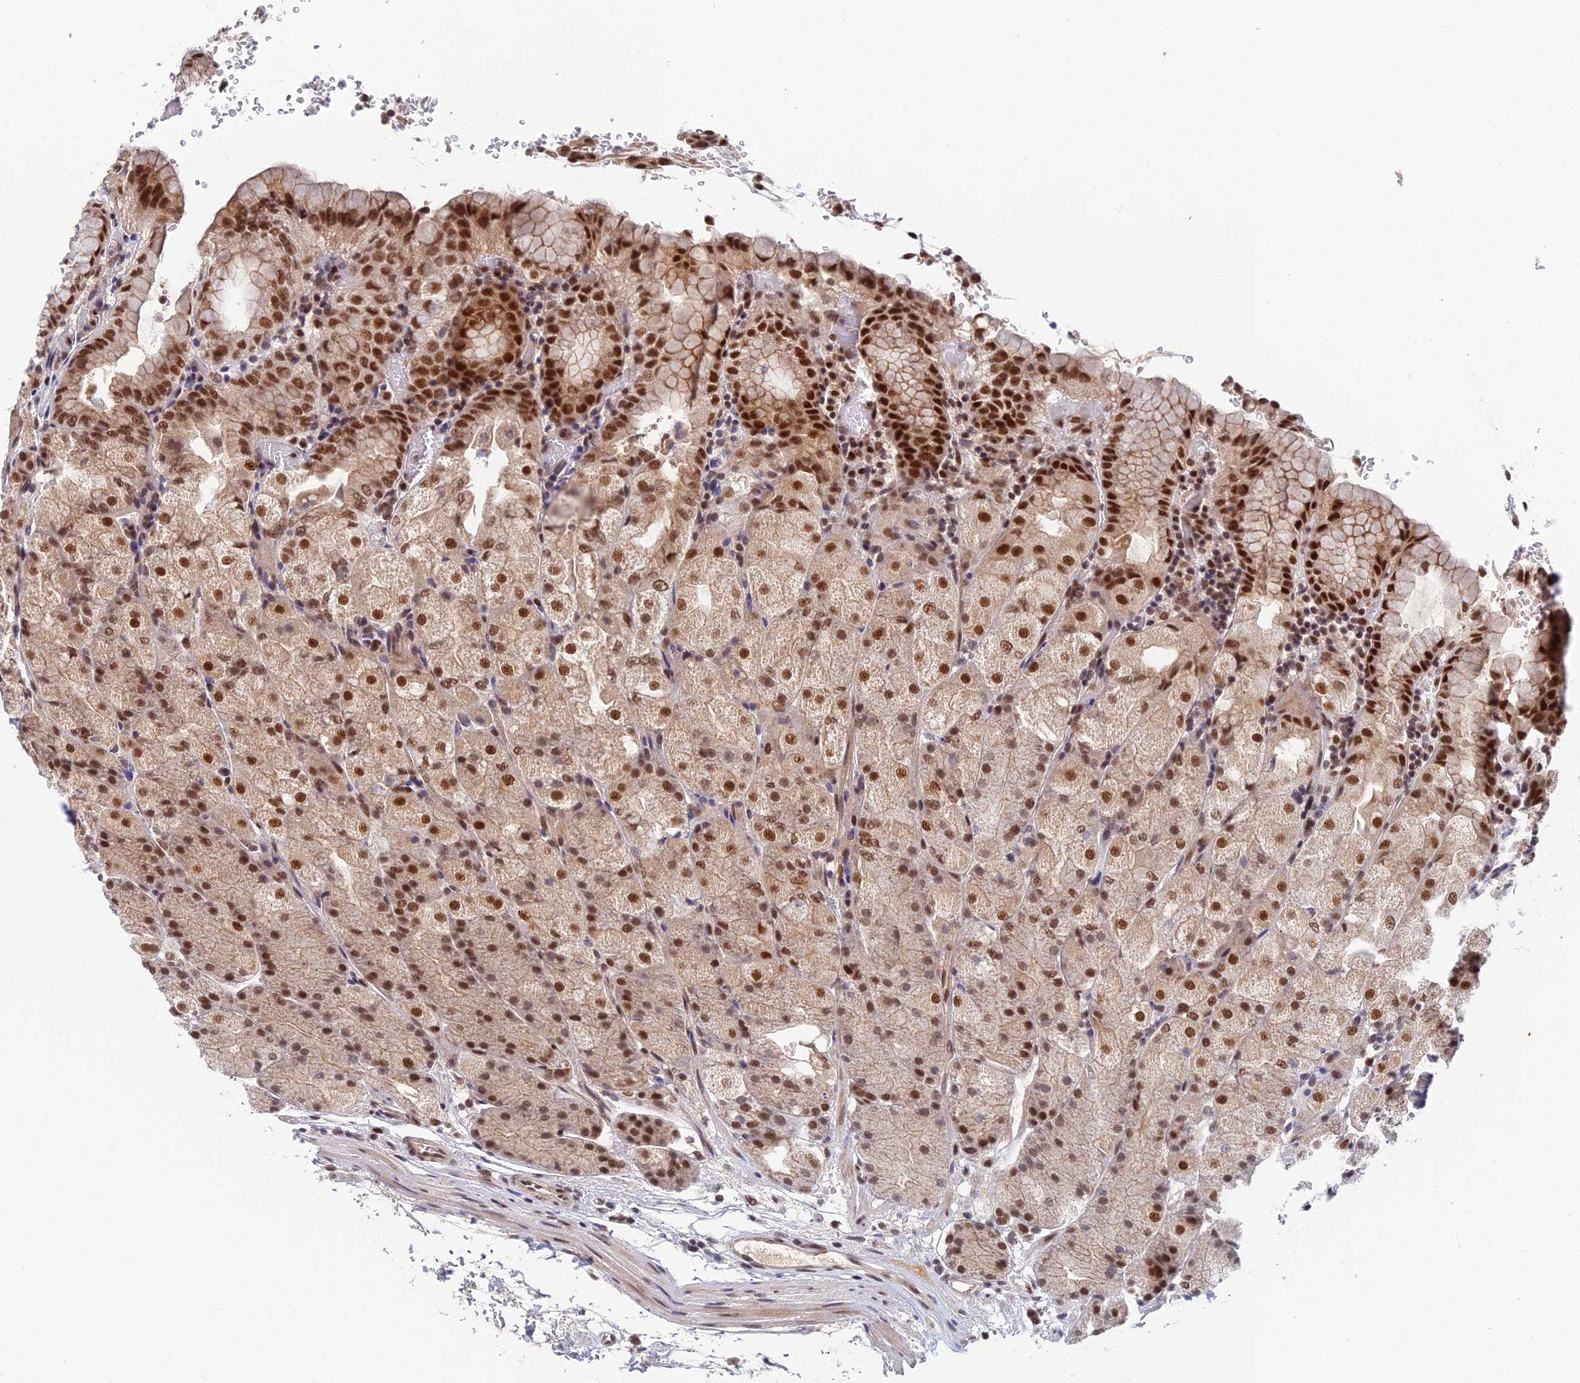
{"staining": {"intensity": "strong", "quantity": ">75%", "location": "nuclear"}, "tissue": "stomach", "cell_type": "Glandular cells", "image_type": "normal", "snomed": [{"axis": "morphology", "description": "Normal tissue, NOS"}, {"axis": "topography", "description": "Stomach, upper"}, {"axis": "topography", "description": "Stomach, lower"}], "caption": "Protein expression analysis of normal stomach displays strong nuclear staining in about >75% of glandular cells. The staining was performed using DAB (3,3'-diaminobenzidine) to visualize the protein expression in brown, while the nuclei were stained in blue with hematoxylin (Magnification: 20x).", "gene": "TCEA2", "patient": {"sex": "male", "age": 62}}